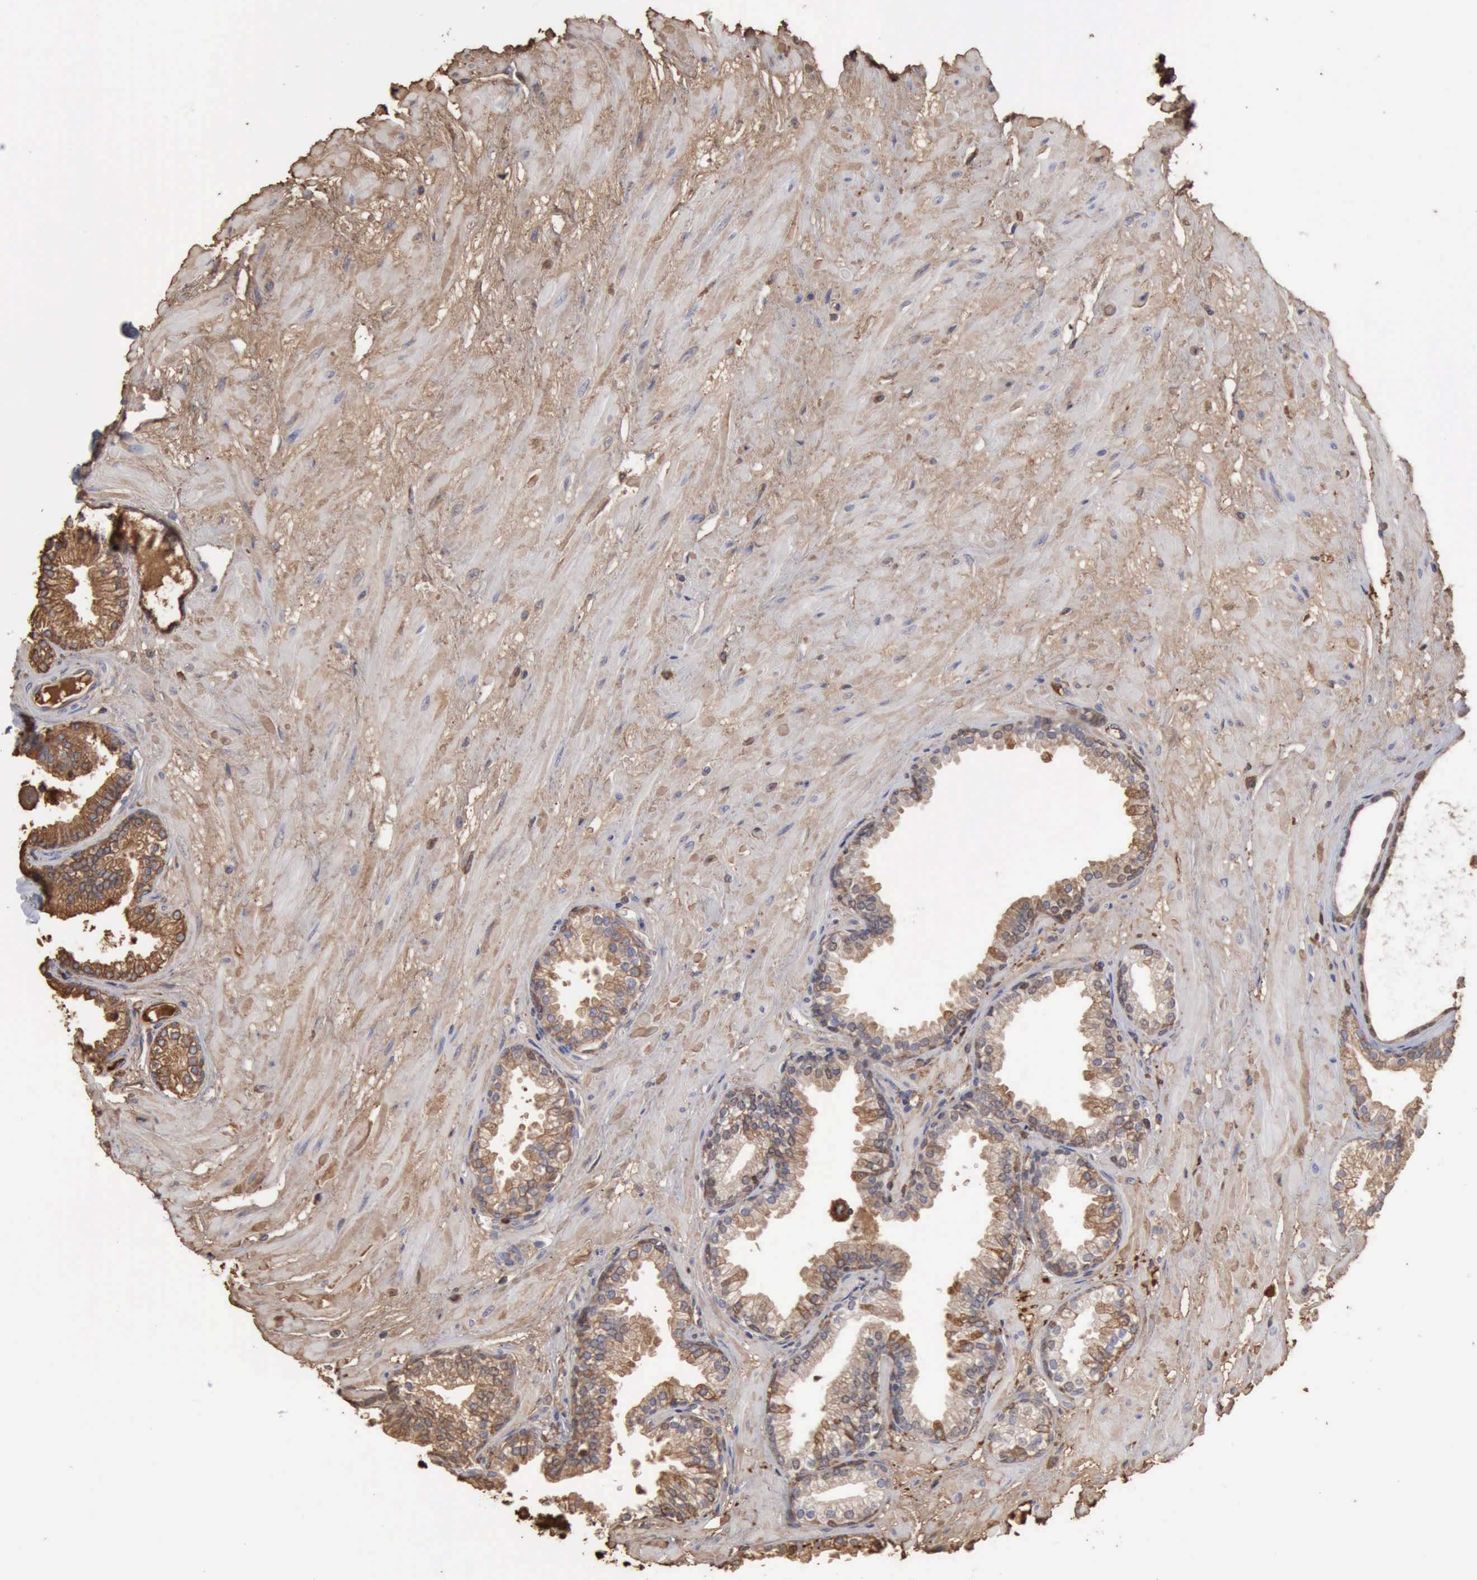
{"staining": {"intensity": "weak", "quantity": "25%-75%", "location": "cytoplasmic/membranous"}, "tissue": "prostate", "cell_type": "Glandular cells", "image_type": "normal", "snomed": [{"axis": "morphology", "description": "Normal tissue, NOS"}, {"axis": "topography", "description": "Prostate"}], "caption": "This is a photomicrograph of immunohistochemistry staining of normal prostate, which shows weak positivity in the cytoplasmic/membranous of glandular cells.", "gene": "SERPINA1", "patient": {"sex": "male", "age": 64}}